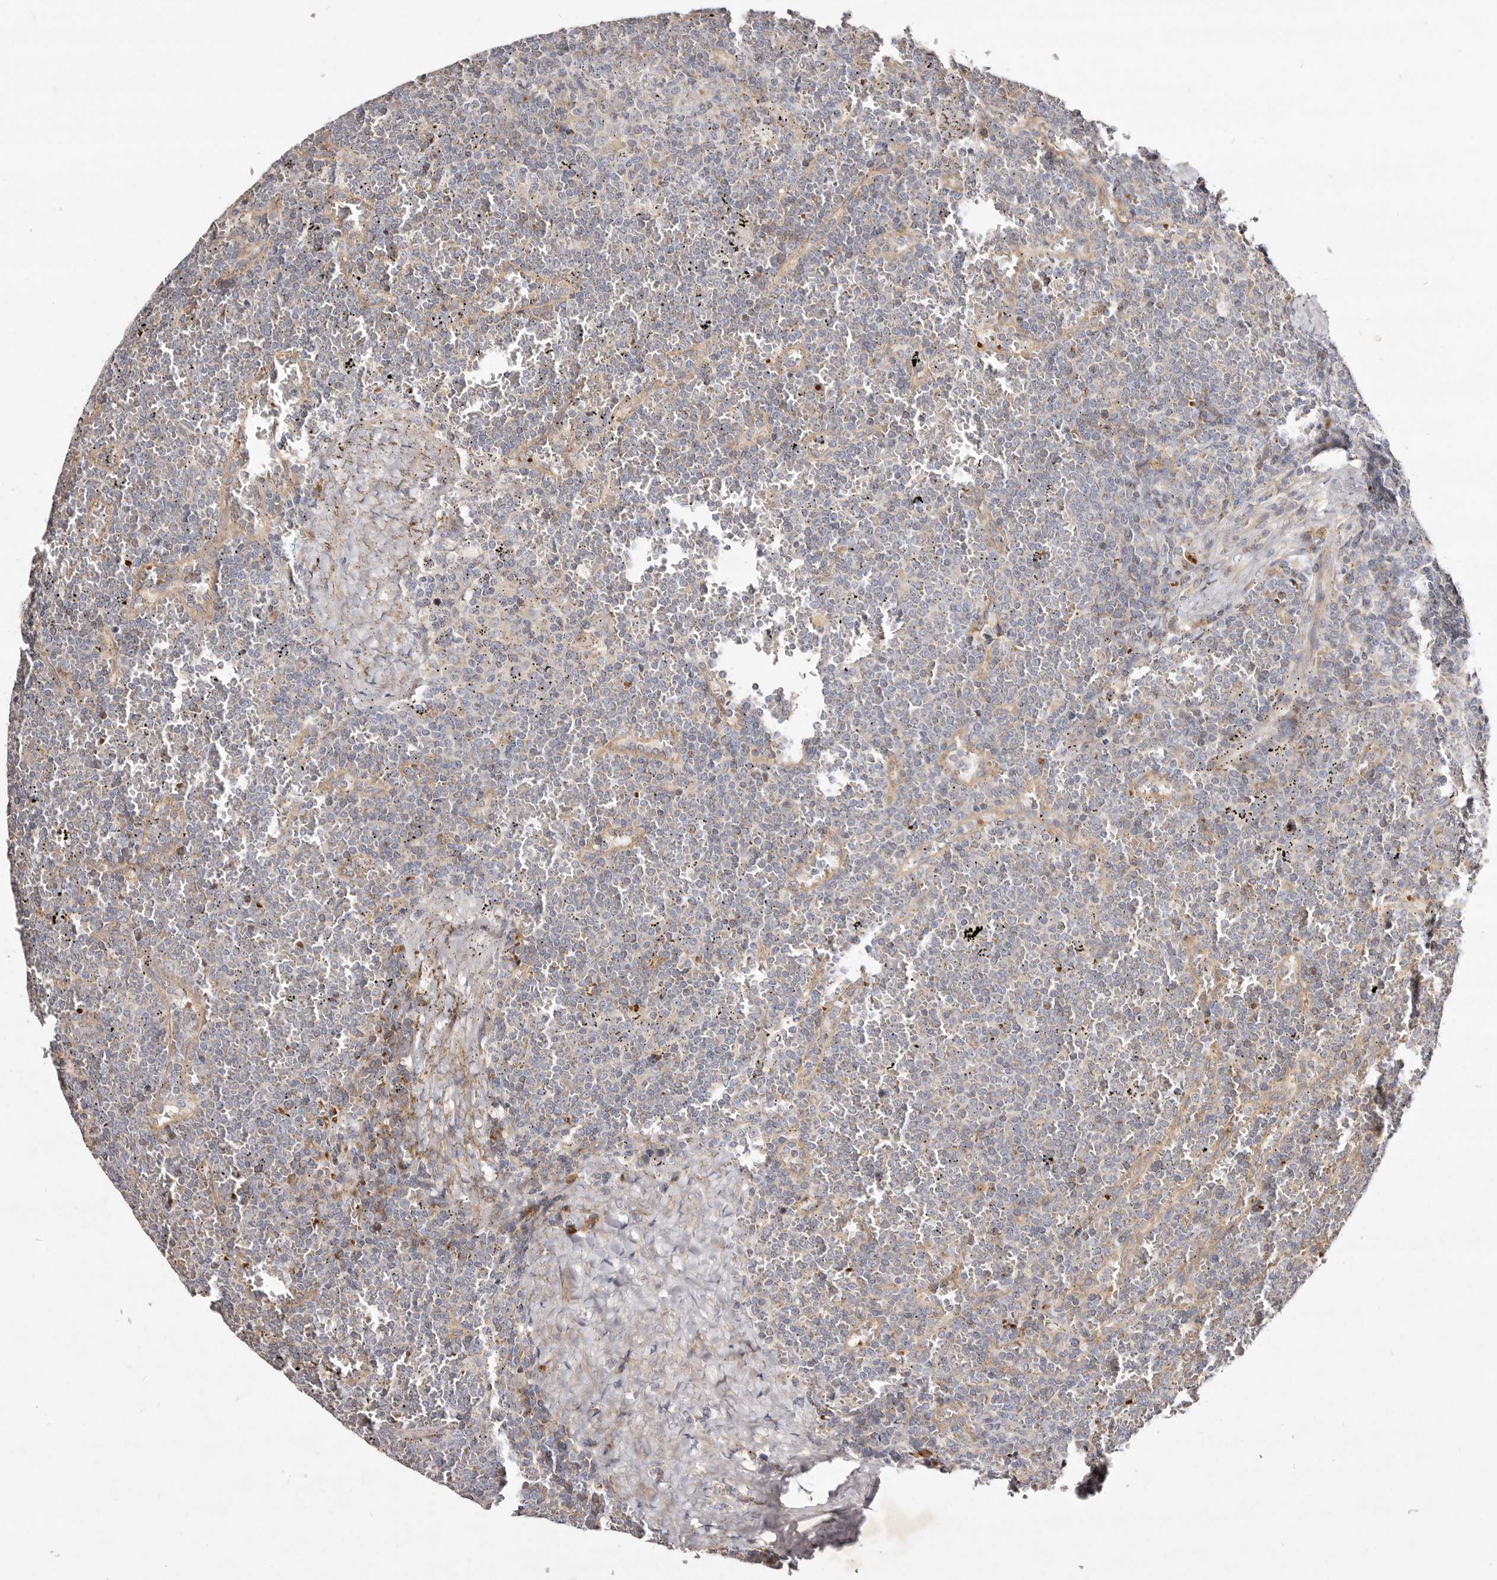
{"staining": {"intensity": "negative", "quantity": "none", "location": "none"}, "tissue": "lymphoma", "cell_type": "Tumor cells", "image_type": "cancer", "snomed": [{"axis": "morphology", "description": "Malignant lymphoma, non-Hodgkin's type, Low grade"}, {"axis": "topography", "description": "Spleen"}], "caption": "This is an immunohistochemistry (IHC) histopathology image of low-grade malignant lymphoma, non-Hodgkin's type. There is no positivity in tumor cells.", "gene": "SLC25A20", "patient": {"sex": "female", "age": 19}}